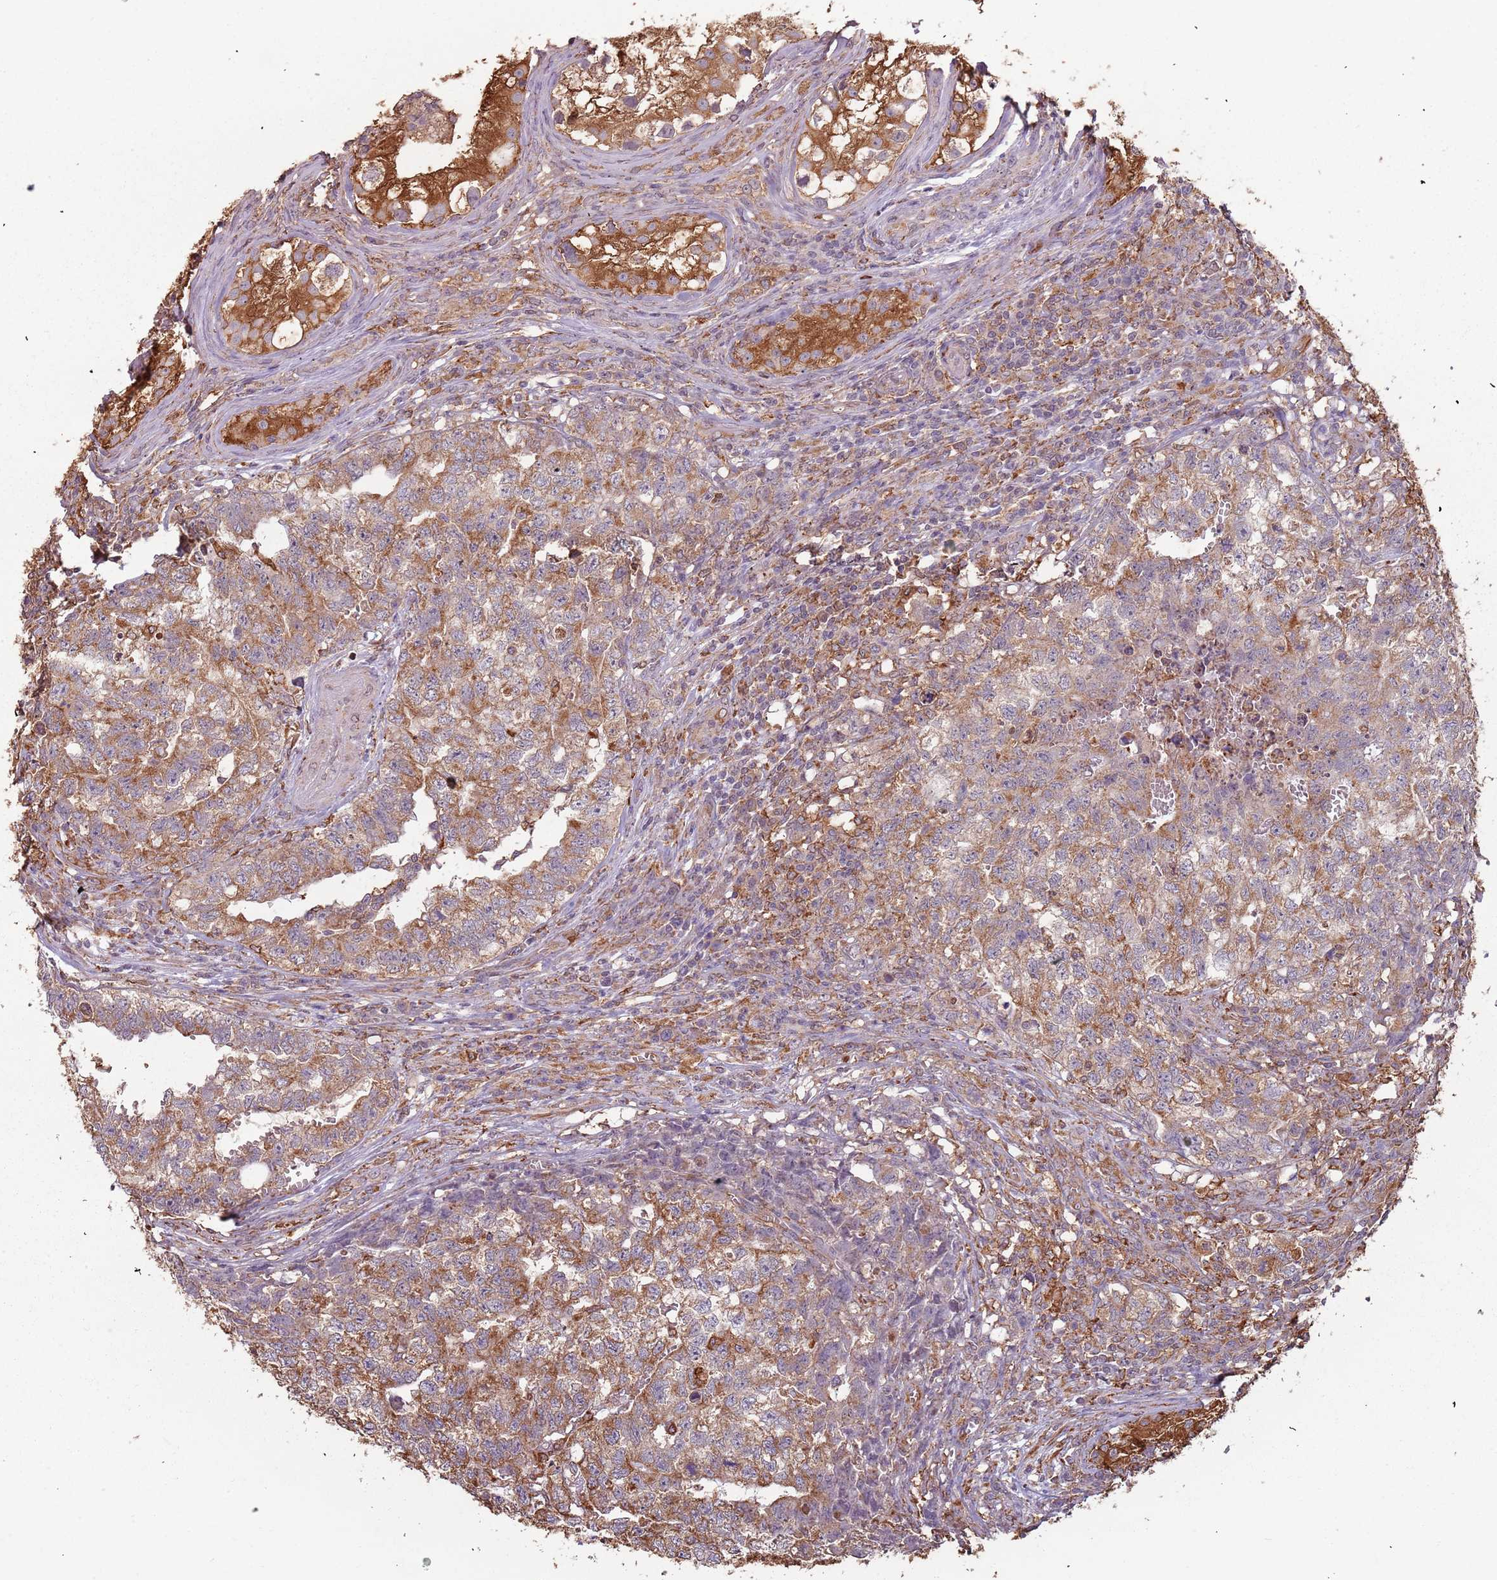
{"staining": {"intensity": "moderate", "quantity": ">75%", "location": "cytoplasmic/membranous"}, "tissue": "testis cancer", "cell_type": "Tumor cells", "image_type": "cancer", "snomed": [{"axis": "morphology", "description": "Carcinoma, Embryonal, NOS"}, {"axis": "topography", "description": "Testis"}], "caption": "Immunohistochemical staining of embryonal carcinoma (testis) shows medium levels of moderate cytoplasmic/membranous protein staining in approximately >75% of tumor cells.", "gene": "ATOSB", "patient": {"sex": "male", "age": 31}}